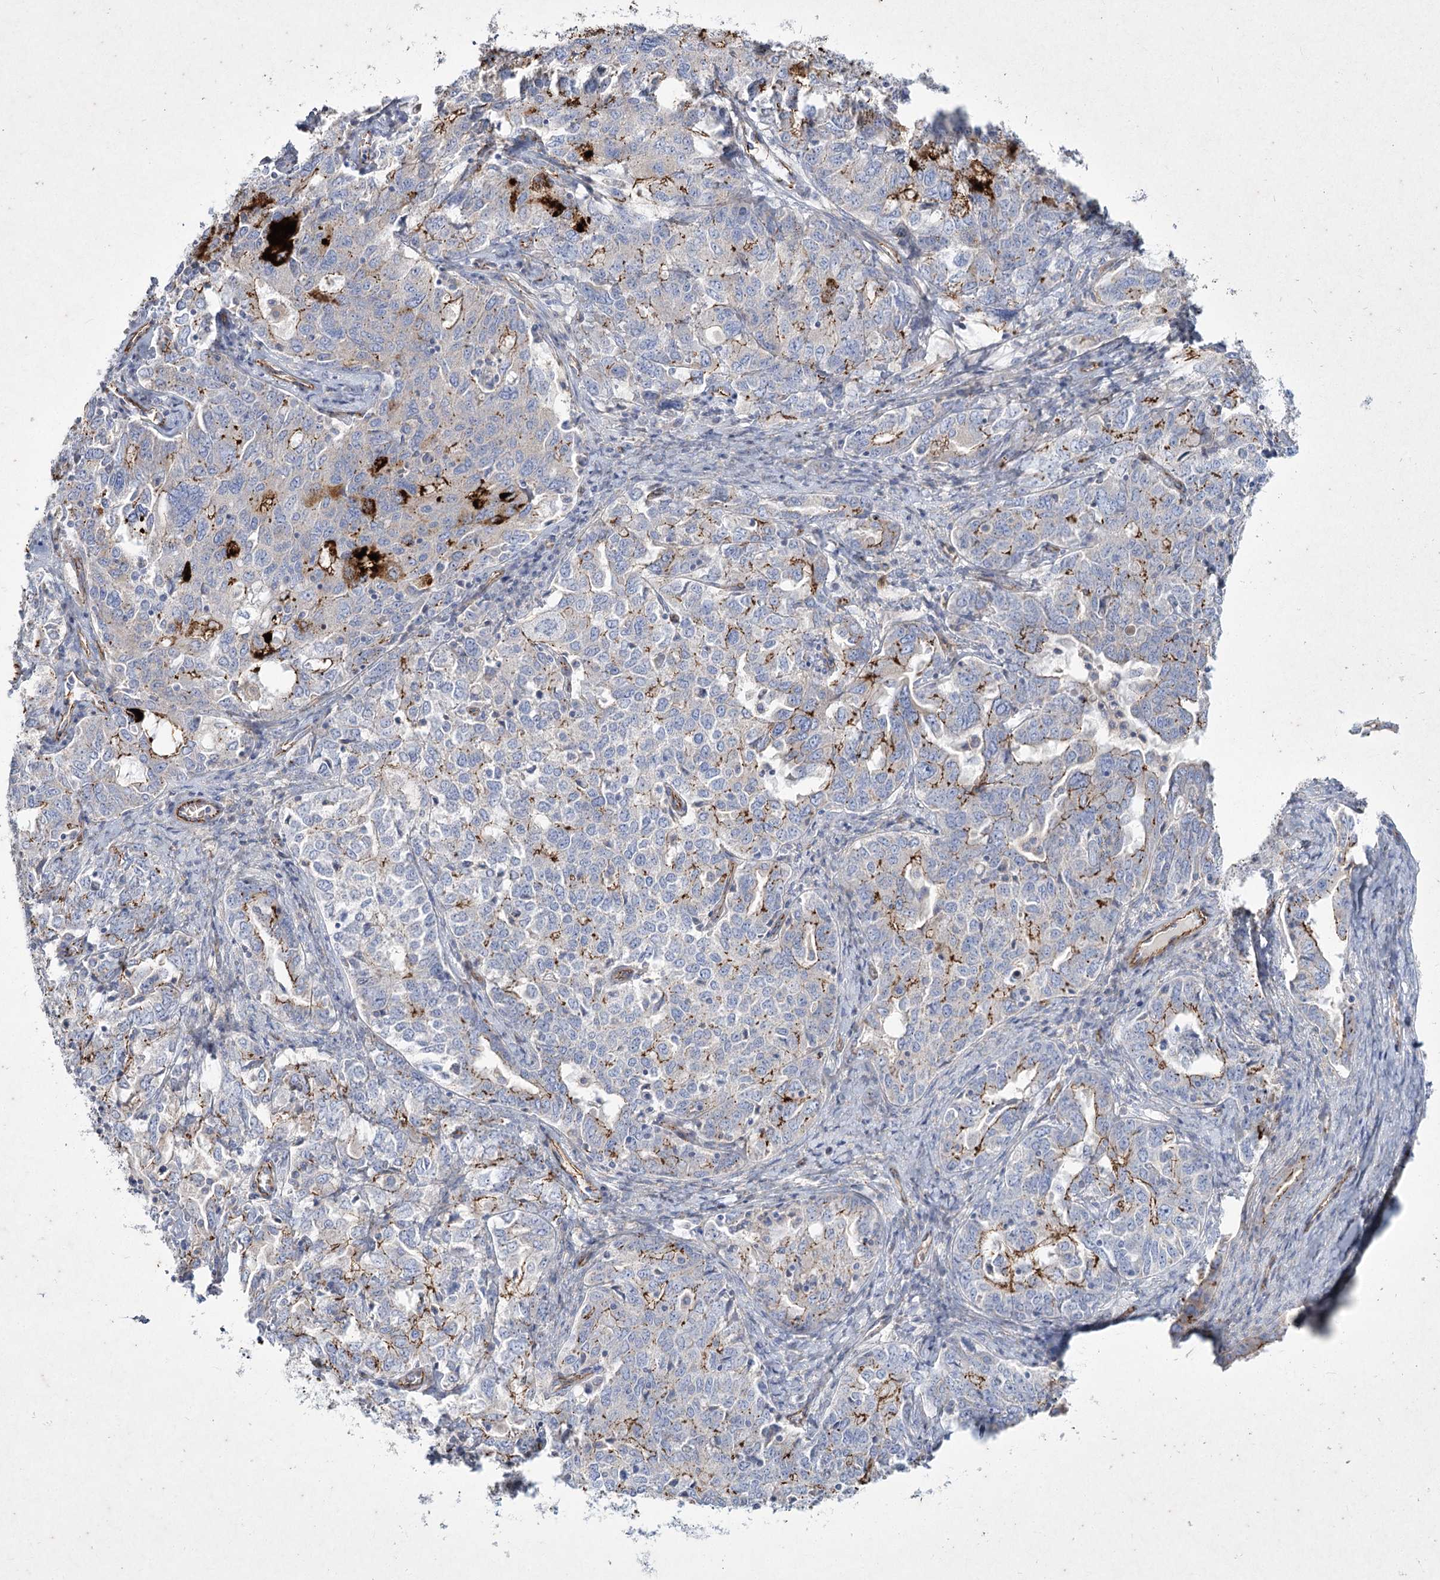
{"staining": {"intensity": "moderate", "quantity": "25%-75%", "location": "cytoplasmic/membranous"}, "tissue": "ovarian cancer", "cell_type": "Tumor cells", "image_type": "cancer", "snomed": [{"axis": "morphology", "description": "Carcinoma, endometroid"}, {"axis": "topography", "description": "Ovary"}], "caption": "Immunohistochemical staining of human endometroid carcinoma (ovarian) shows medium levels of moderate cytoplasmic/membranous protein staining in about 25%-75% of tumor cells.", "gene": "LDLRAD3", "patient": {"sex": "female", "age": 62}}